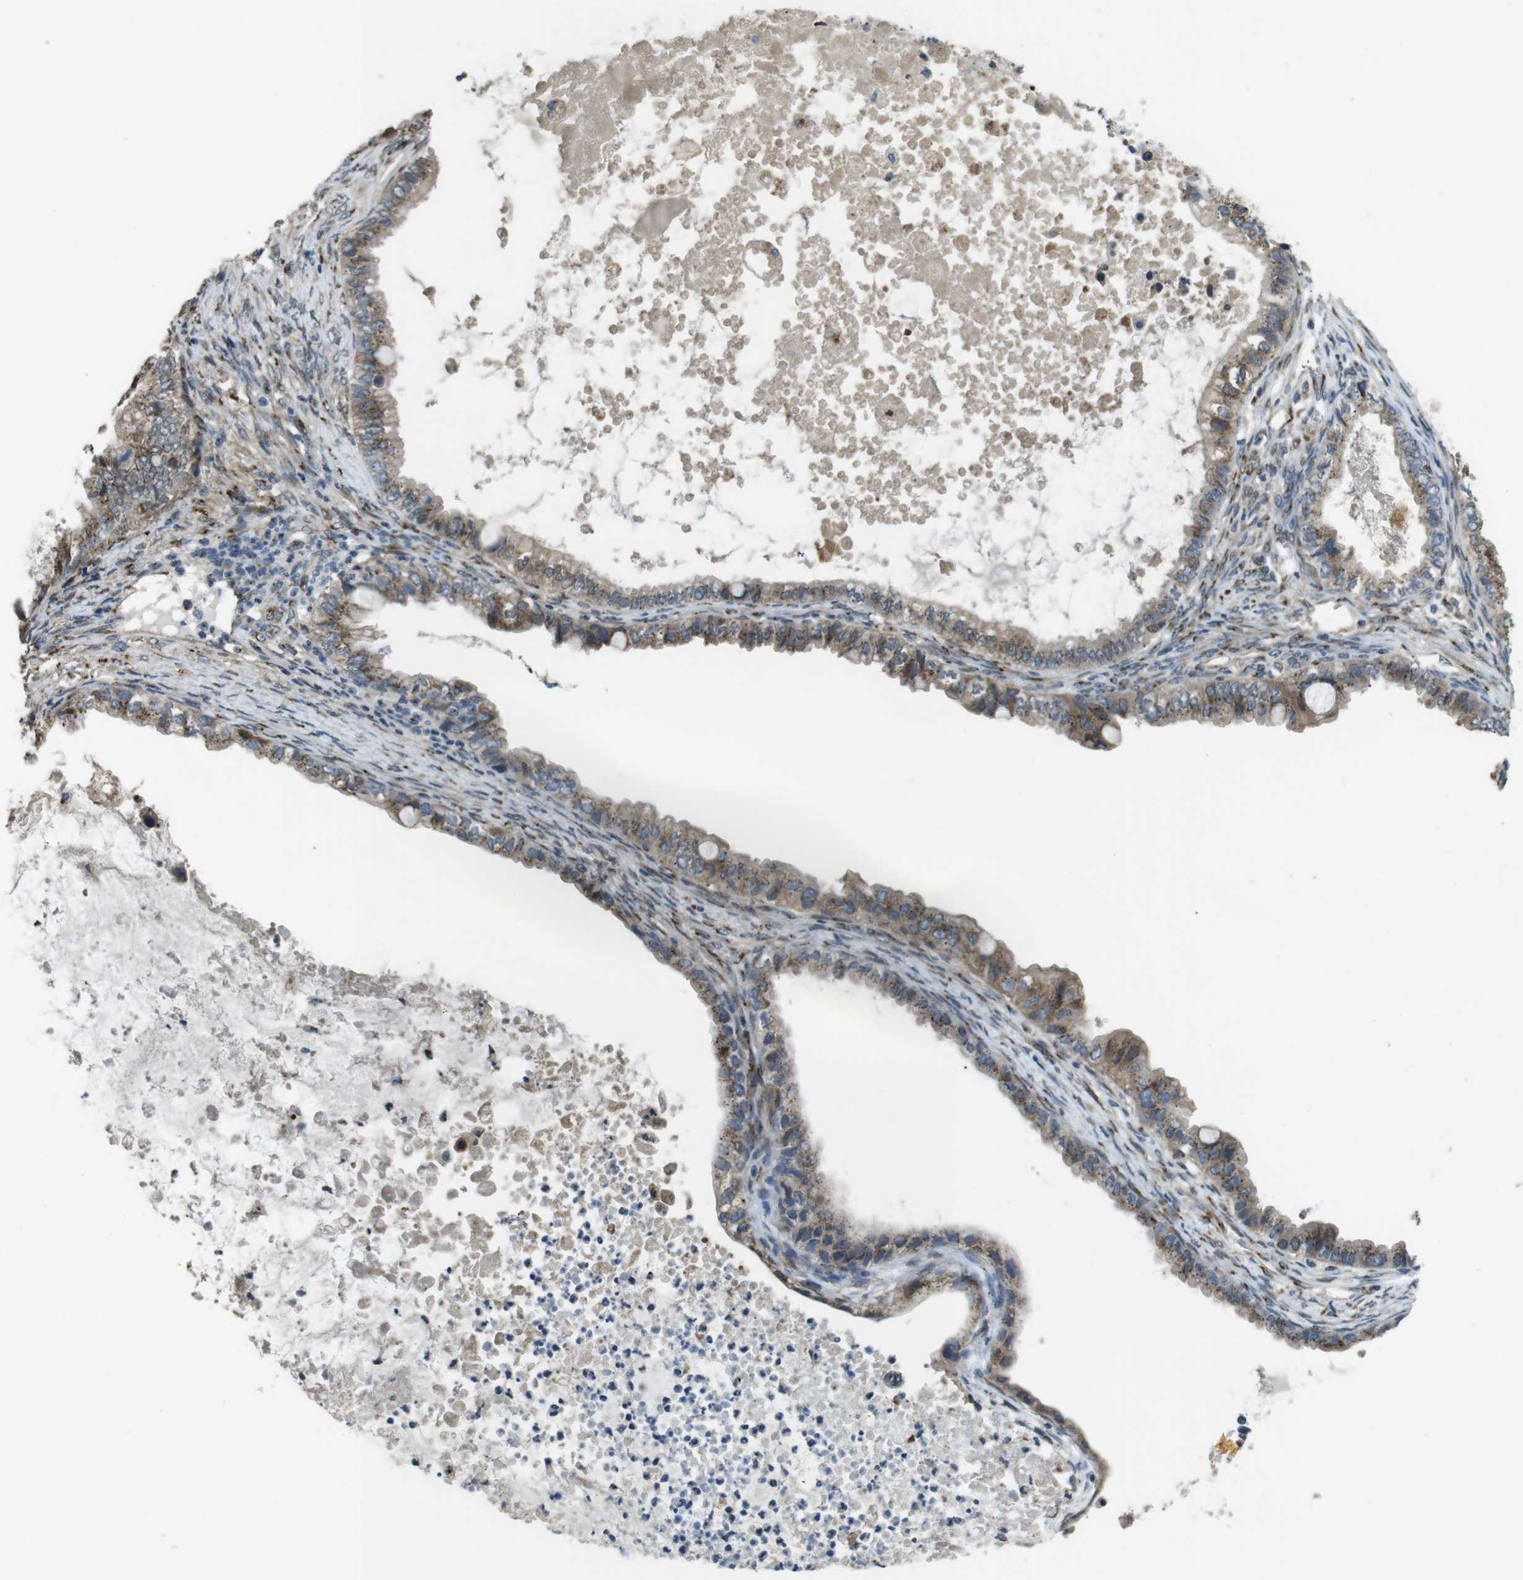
{"staining": {"intensity": "moderate", "quantity": ">75%", "location": "cytoplasmic/membranous"}, "tissue": "ovarian cancer", "cell_type": "Tumor cells", "image_type": "cancer", "snomed": [{"axis": "morphology", "description": "Cystadenocarcinoma, mucinous, NOS"}, {"axis": "topography", "description": "Ovary"}], "caption": "This is a histology image of immunohistochemistry staining of ovarian cancer, which shows moderate staining in the cytoplasmic/membranous of tumor cells.", "gene": "RAB6A", "patient": {"sex": "female", "age": 80}}